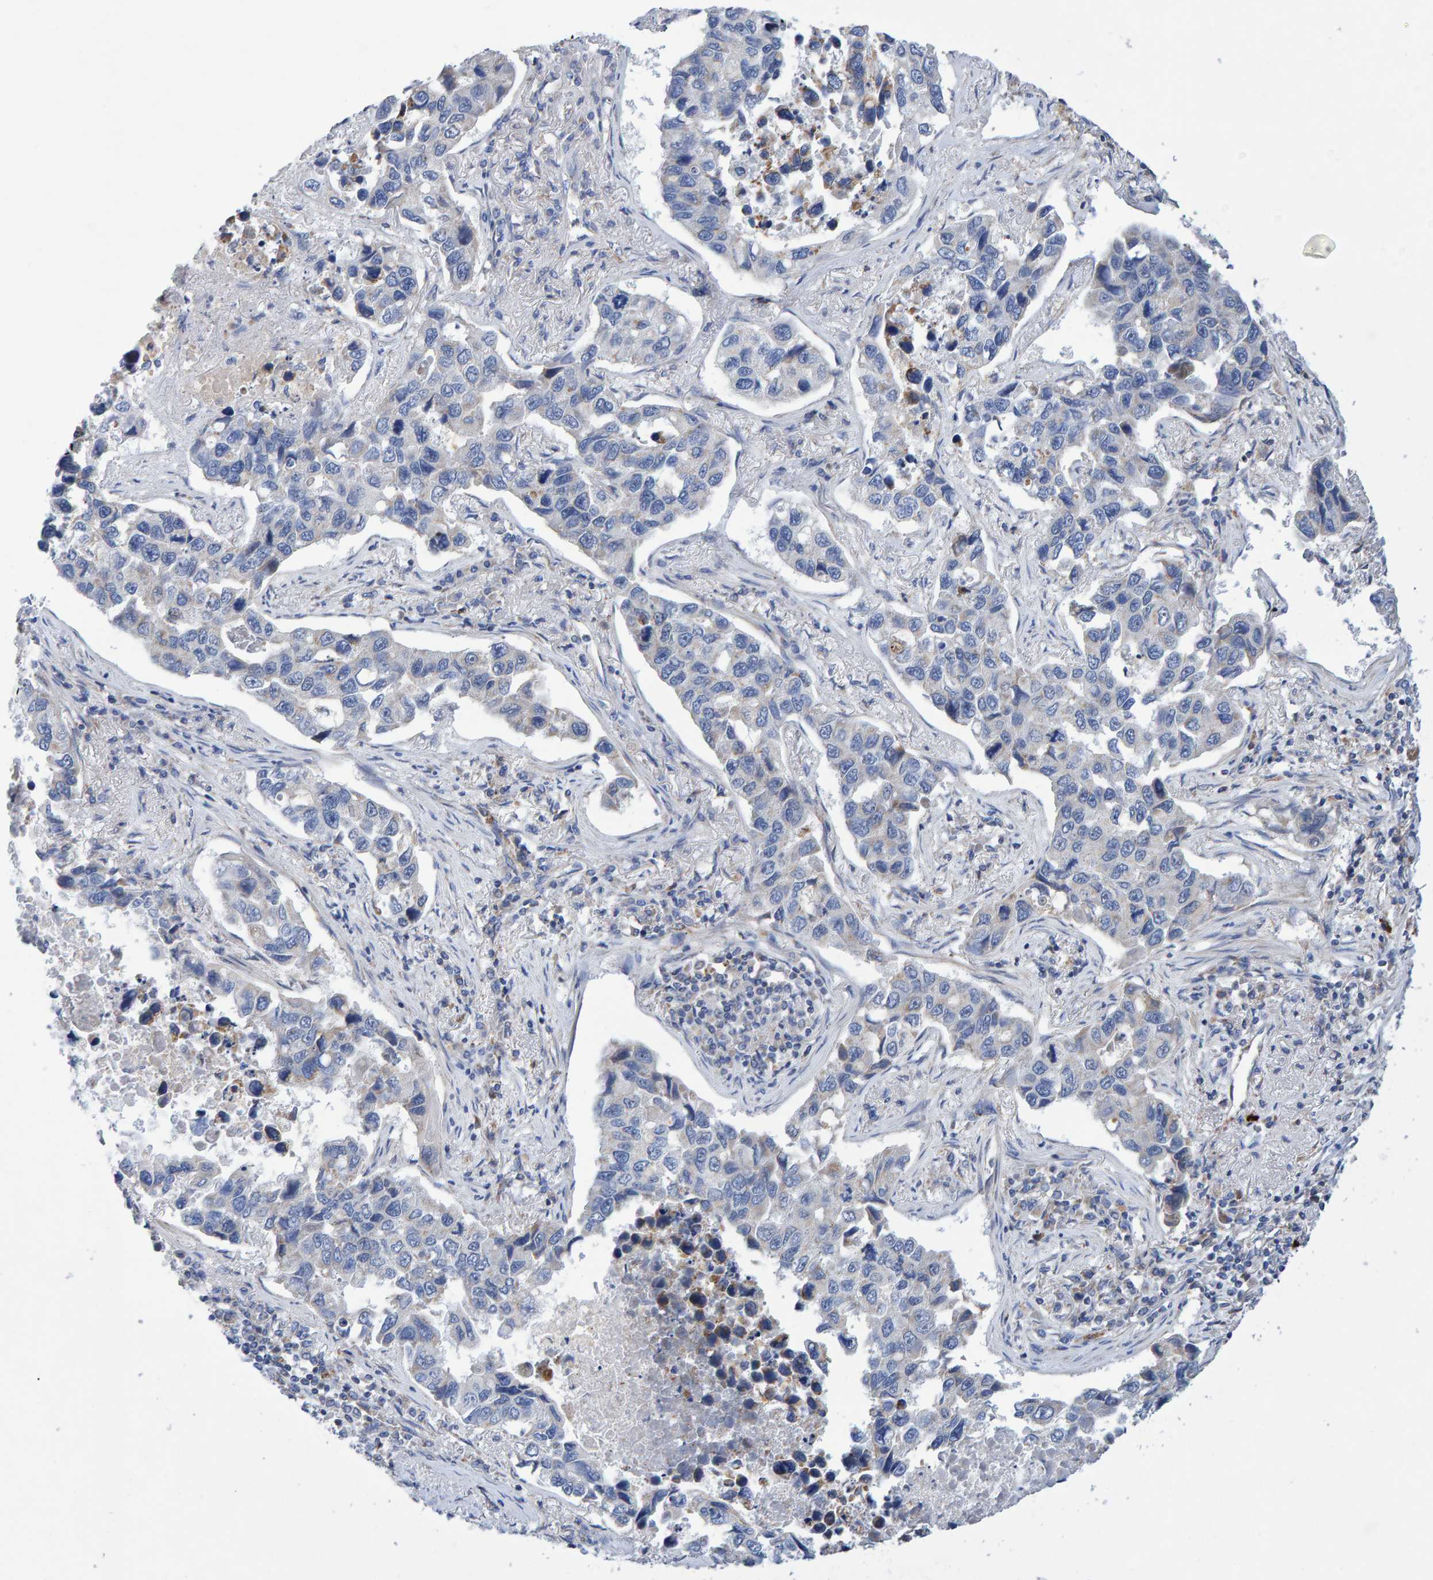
{"staining": {"intensity": "negative", "quantity": "none", "location": "none"}, "tissue": "lung cancer", "cell_type": "Tumor cells", "image_type": "cancer", "snomed": [{"axis": "morphology", "description": "Adenocarcinoma, NOS"}, {"axis": "topography", "description": "Lung"}], "caption": "Immunohistochemical staining of lung adenocarcinoma displays no significant expression in tumor cells.", "gene": "EFR3A", "patient": {"sex": "male", "age": 64}}